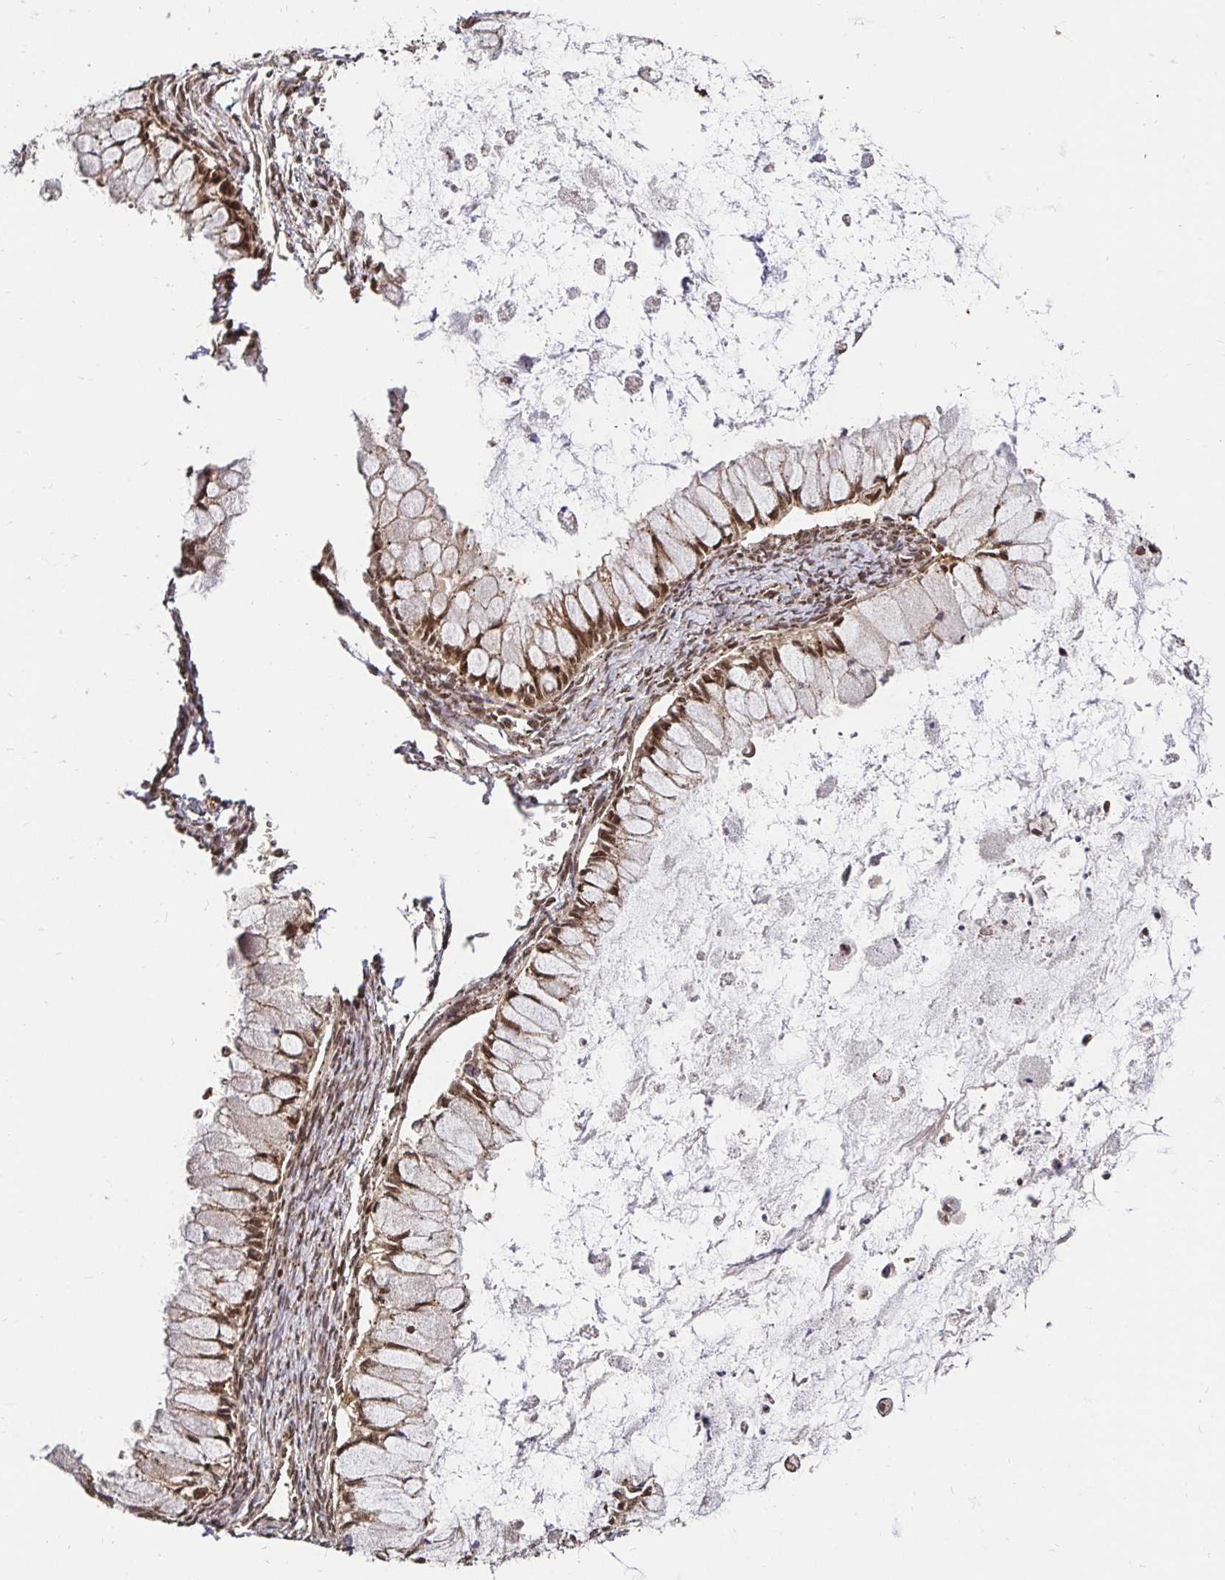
{"staining": {"intensity": "moderate", "quantity": ">75%", "location": "cytoplasmic/membranous,nuclear"}, "tissue": "ovarian cancer", "cell_type": "Tumor cells", "image_type": "cancer", "snomed": [{"axis": "morphology", "description": "Cystadenocarcinoma, mucinous, NOS"}, {"axis": "topography", "description": "Ovary"}], "caption": "Protein expression analysis of human mucinous cystadenocarcinoma (ovarian) reveals moderate cytoplasmic/membranous and nuclear staining in approximately >75% of tumor cells.", "gene": "GLYR1", "patient": {"sex": "female", "age": 34}}